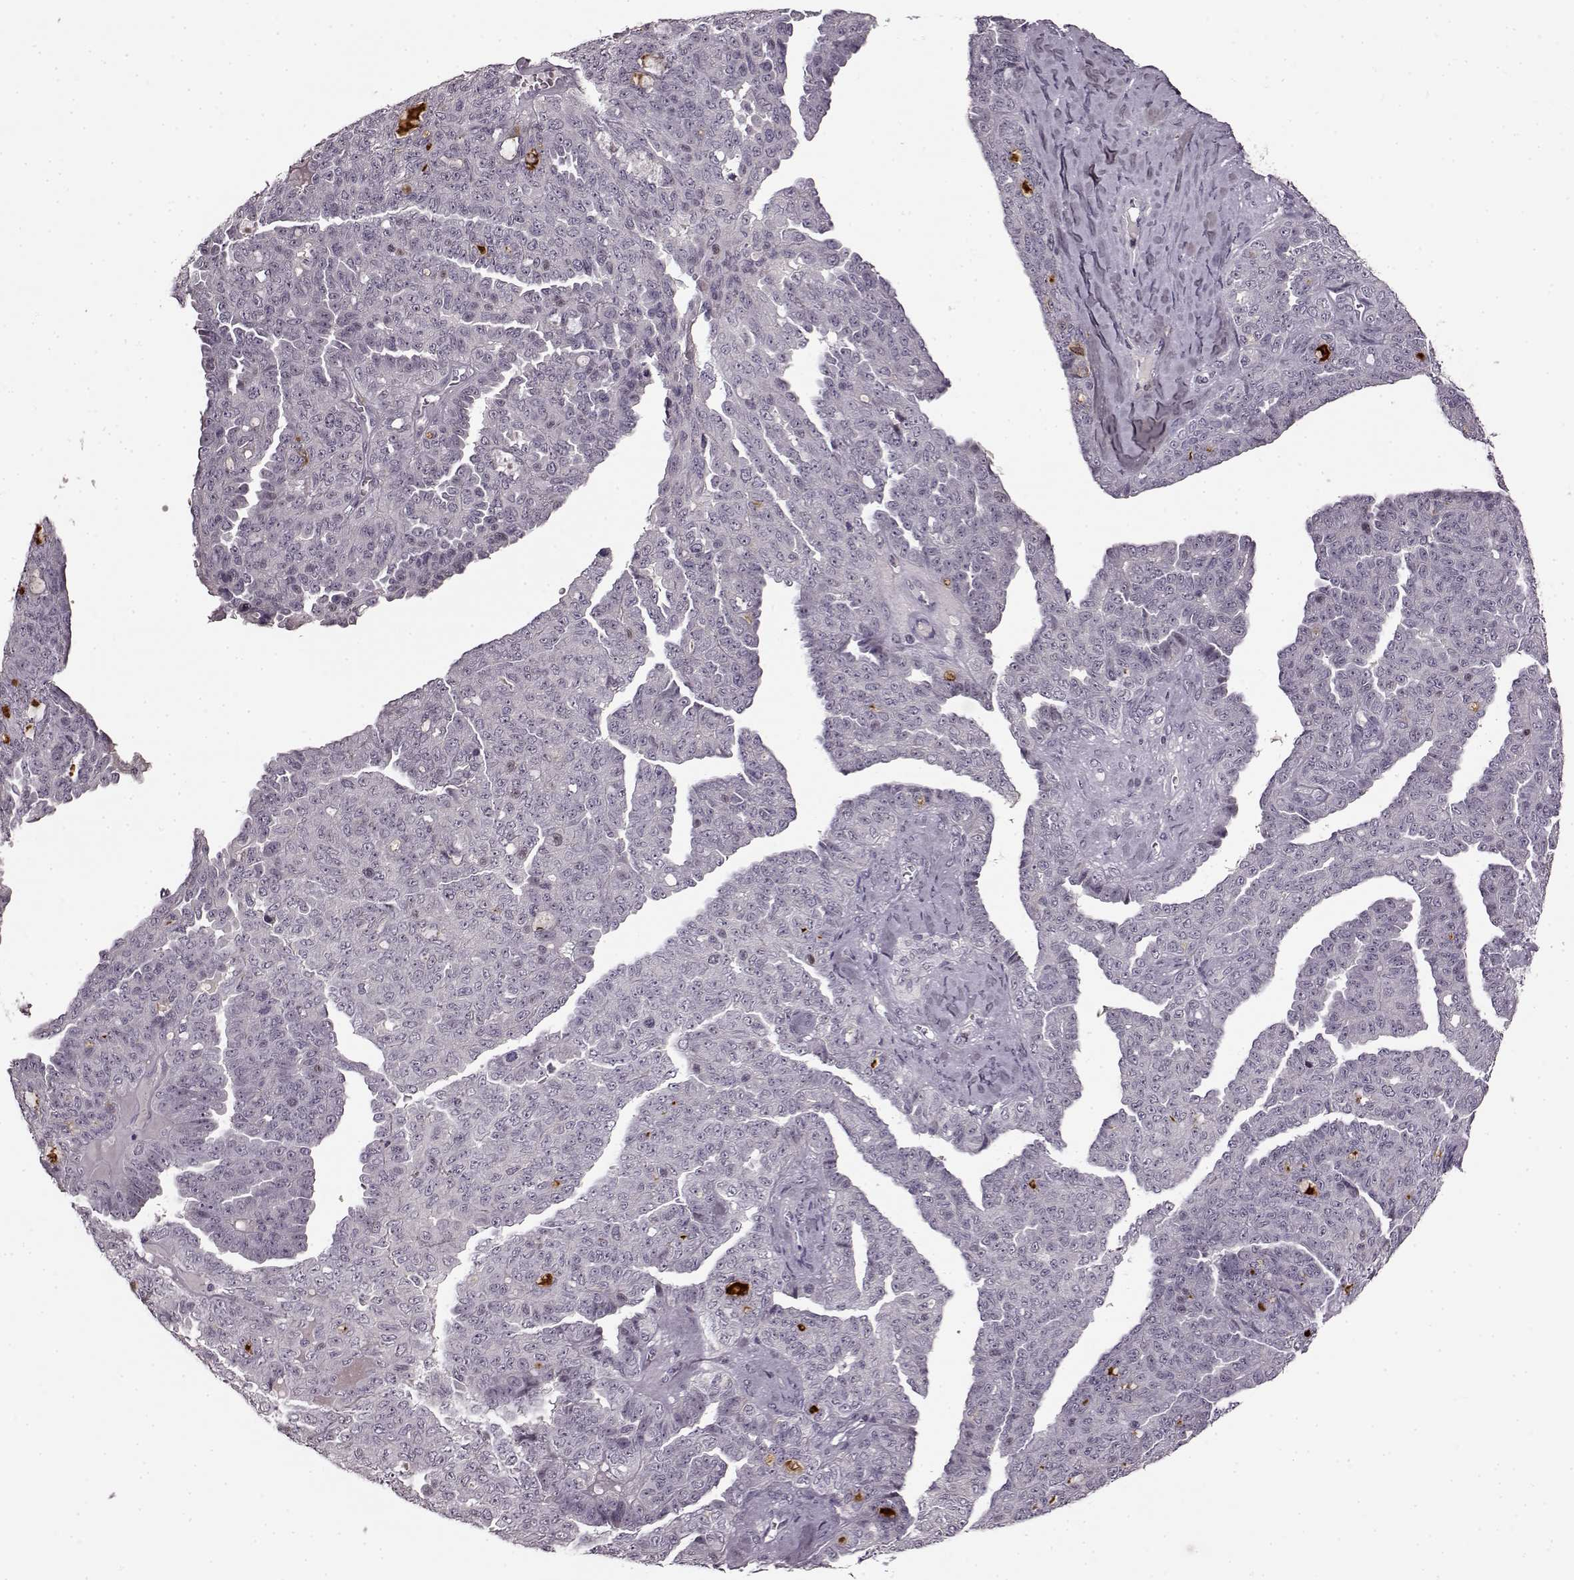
{"staining": {"intensity": "negative", "quantity": "none", "location": "none"}, "tissue": "ovarian cancer", "cell_type": "Tumor cells", "image_type": "cancer", "snomed": [{"axis": "morphology", "description": "Cystadenocarcinoma, serous, NOS"}, {"axis": "topography", "description": "Ovary"}], "caption": "This is a histopathology image of IHC staining of ovarian cancer, which shows no staining in tumor cells. The staining is performed using DAB (3,3'-diaminobenzidine) brown chromogen with nuclei counter-stained in using hematoxylin.", "gene": "CNGA3", "patient": {"sex": "female", "age": 71}}